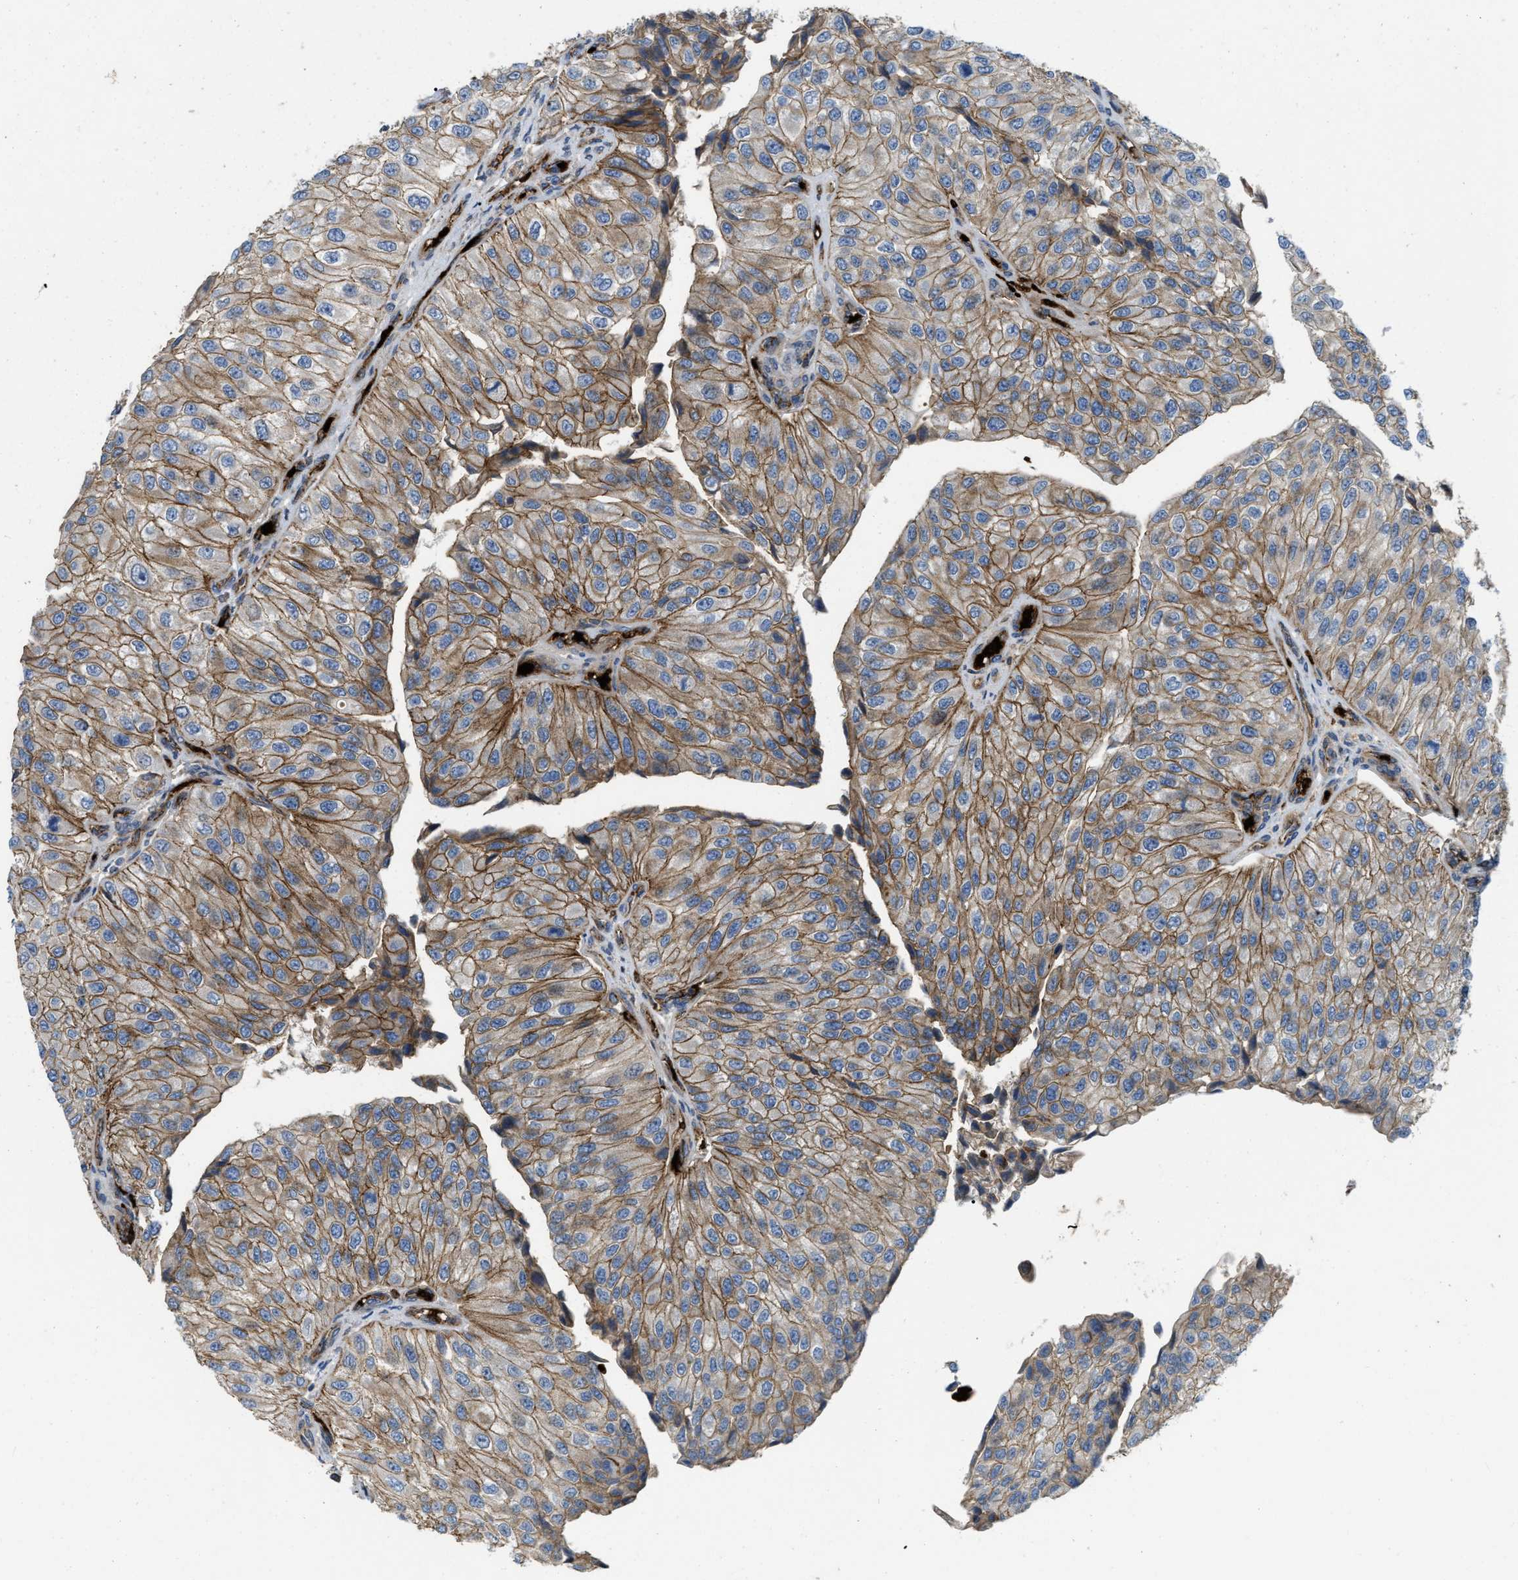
{"staining": {"intensity": "moderate", "quantity": ">75%", "location": "cytoplasmic/membranous"}, "tissue": "urothelial cancer", "cell_type": "Tumor cells", "image_type": "cancer", "snomed": [{"axis": "morphology", "description": "Urothelial carcinoma, High grade"}, {"axis": "topography", "description": "Kidney"}, {"axis": "topography", "description": "Urinary bladder"}], "caption": "Urothelial cancer was stained to show a protein in brown. There is medium levels of moderate cytoplasmic/membranous positivity in approximately >75% of tumor cells.", "gene": "ERC1", "patient": {"sex": "male", "age": 77}}